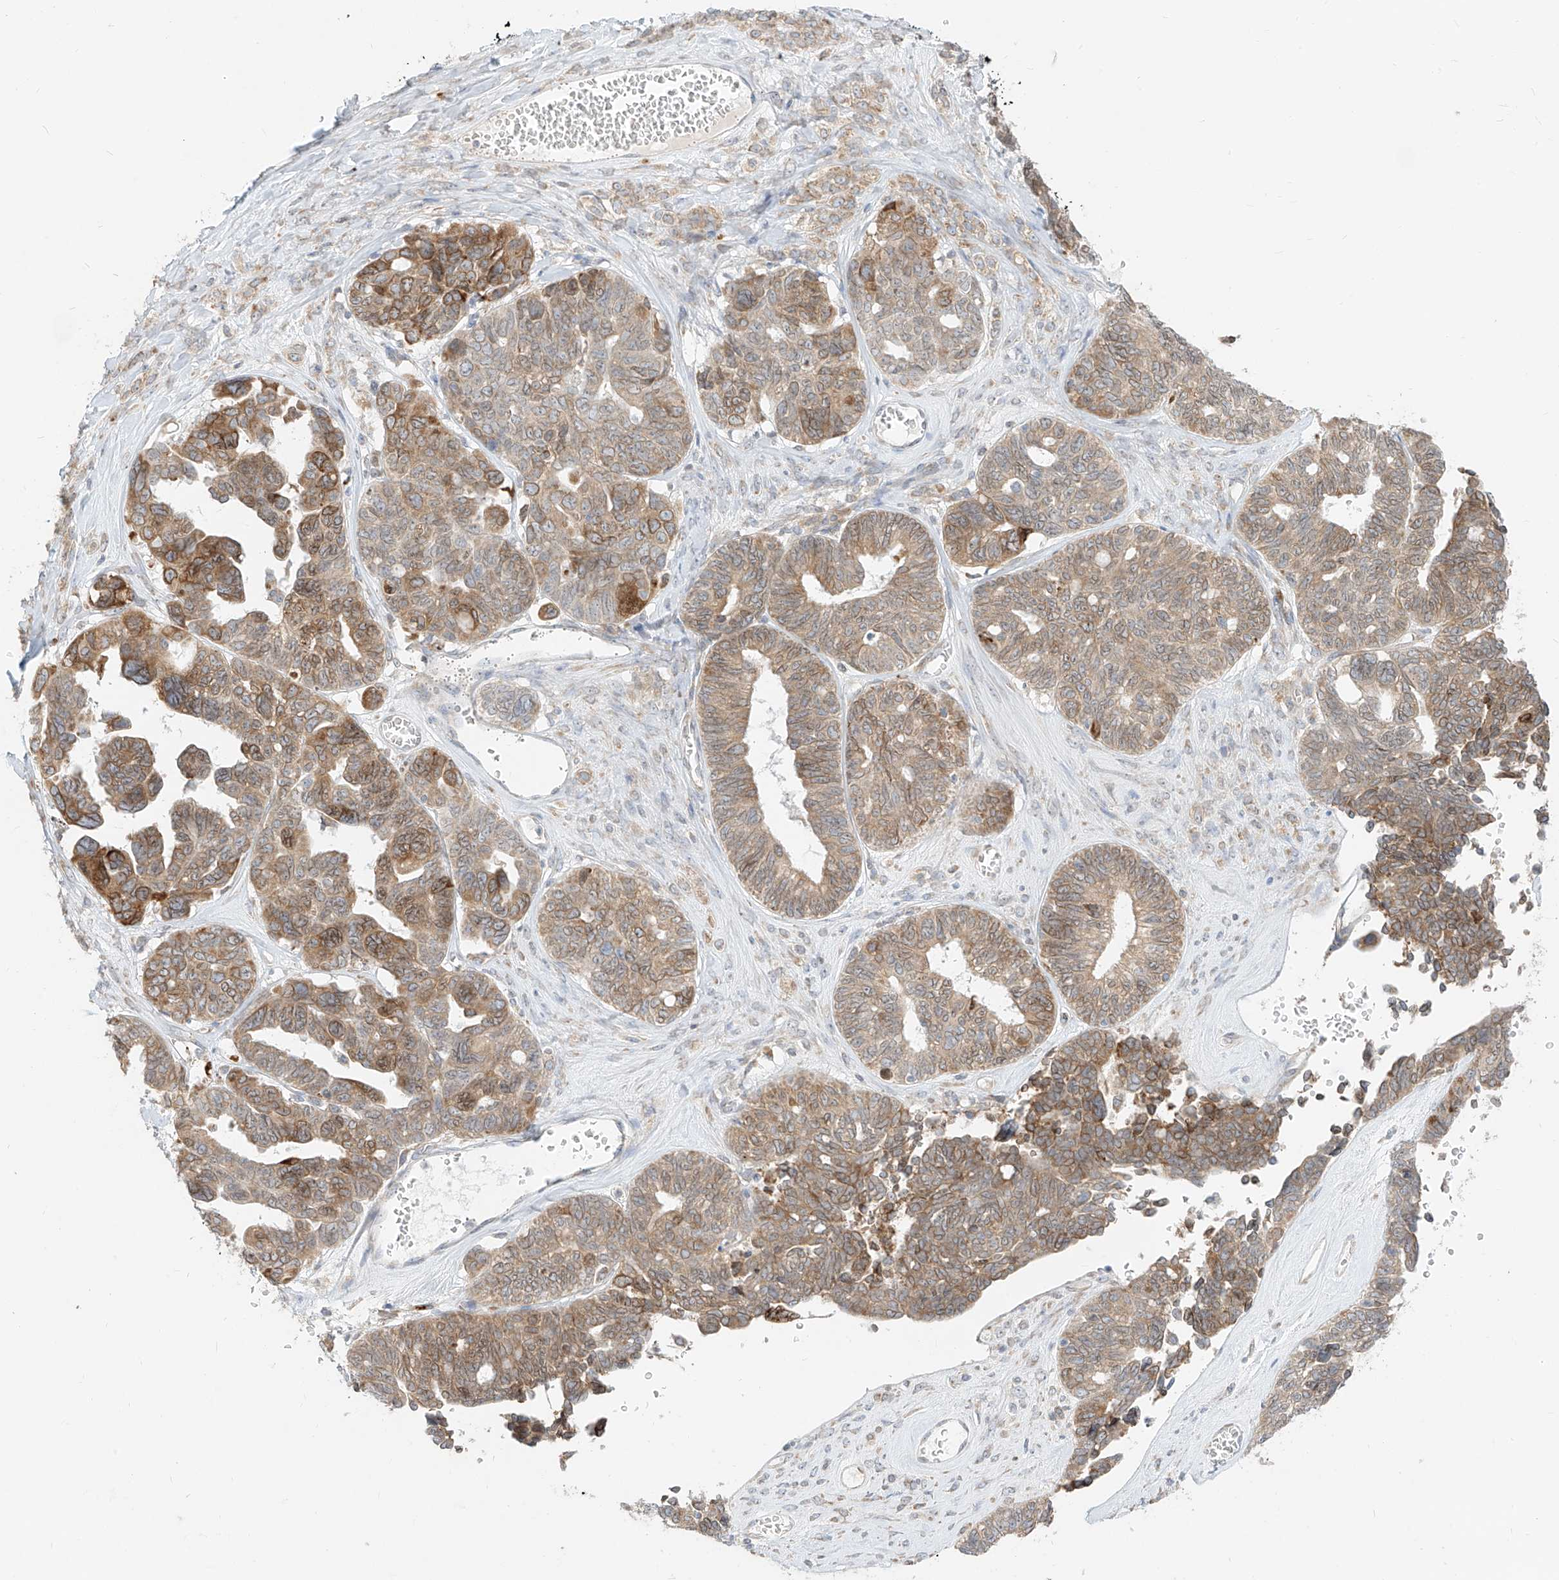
{"staining": {"intensity": "moderate", "quantity": "25%-75%", "location": "cytoplasmic/membranous"}, "tissue": "ovarian cancer", "cell_type": "Tumor cells", "image_type": "cancer", "snomed": [{"axis": "morphology", "description": "Cystadenocarcinoma, serous, NOS"}, {"axis": "topography", "description": "Ovary"}], "caption": "Immunohistochemical staining of human serous cystadenocarcinoma (ovarian) exhibits medium levels of moderate cytoplasmic/membranous protein expression in about 25%-75% of tumor cells.", "gene": "STT3A", "patient": {"sex": "female", "age": 79}}